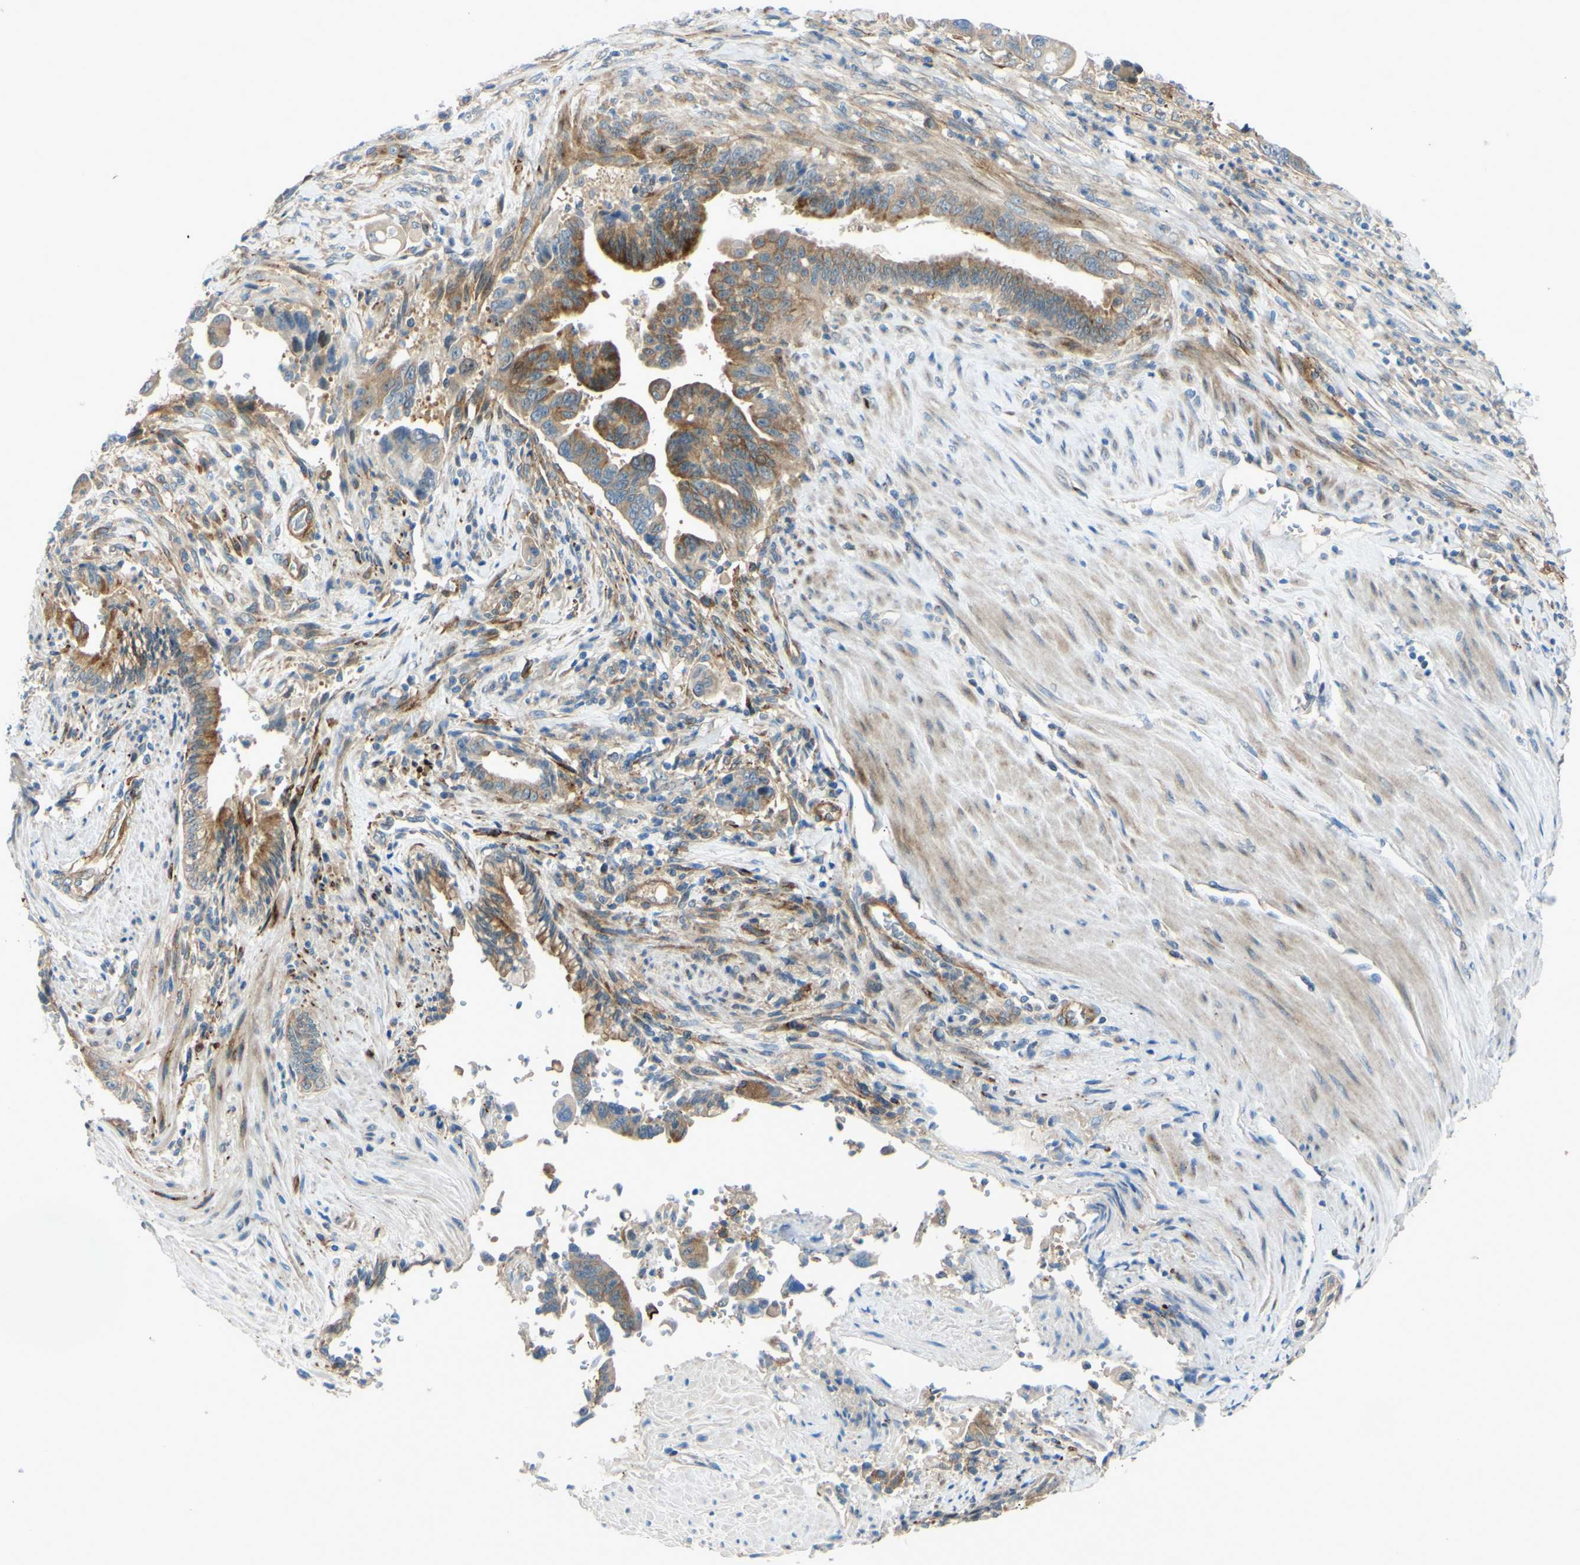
{"staining": {"intensity": "moderate", "quantity": ">75%", "location": "cytoplasmic/membranous"}, "tissue": "pancreatic cancer", "cell_type": "Tumor cells", "image_type": "cancer", "snomed": [{"axis": "morphology", "description": "Adenocarcinoma, NOS"}, {"axis": "topography", "description": "Pancreas"}], "caption": "This image displays immunohistochemistry staining of pancreatic adenocarcinoma, with medium moderate cytoplasmic/membranous positivity in approximately >75% of tumor cells.", "gene": "ARHGAP1", "patient": {"sex": "male", "age": 70}}